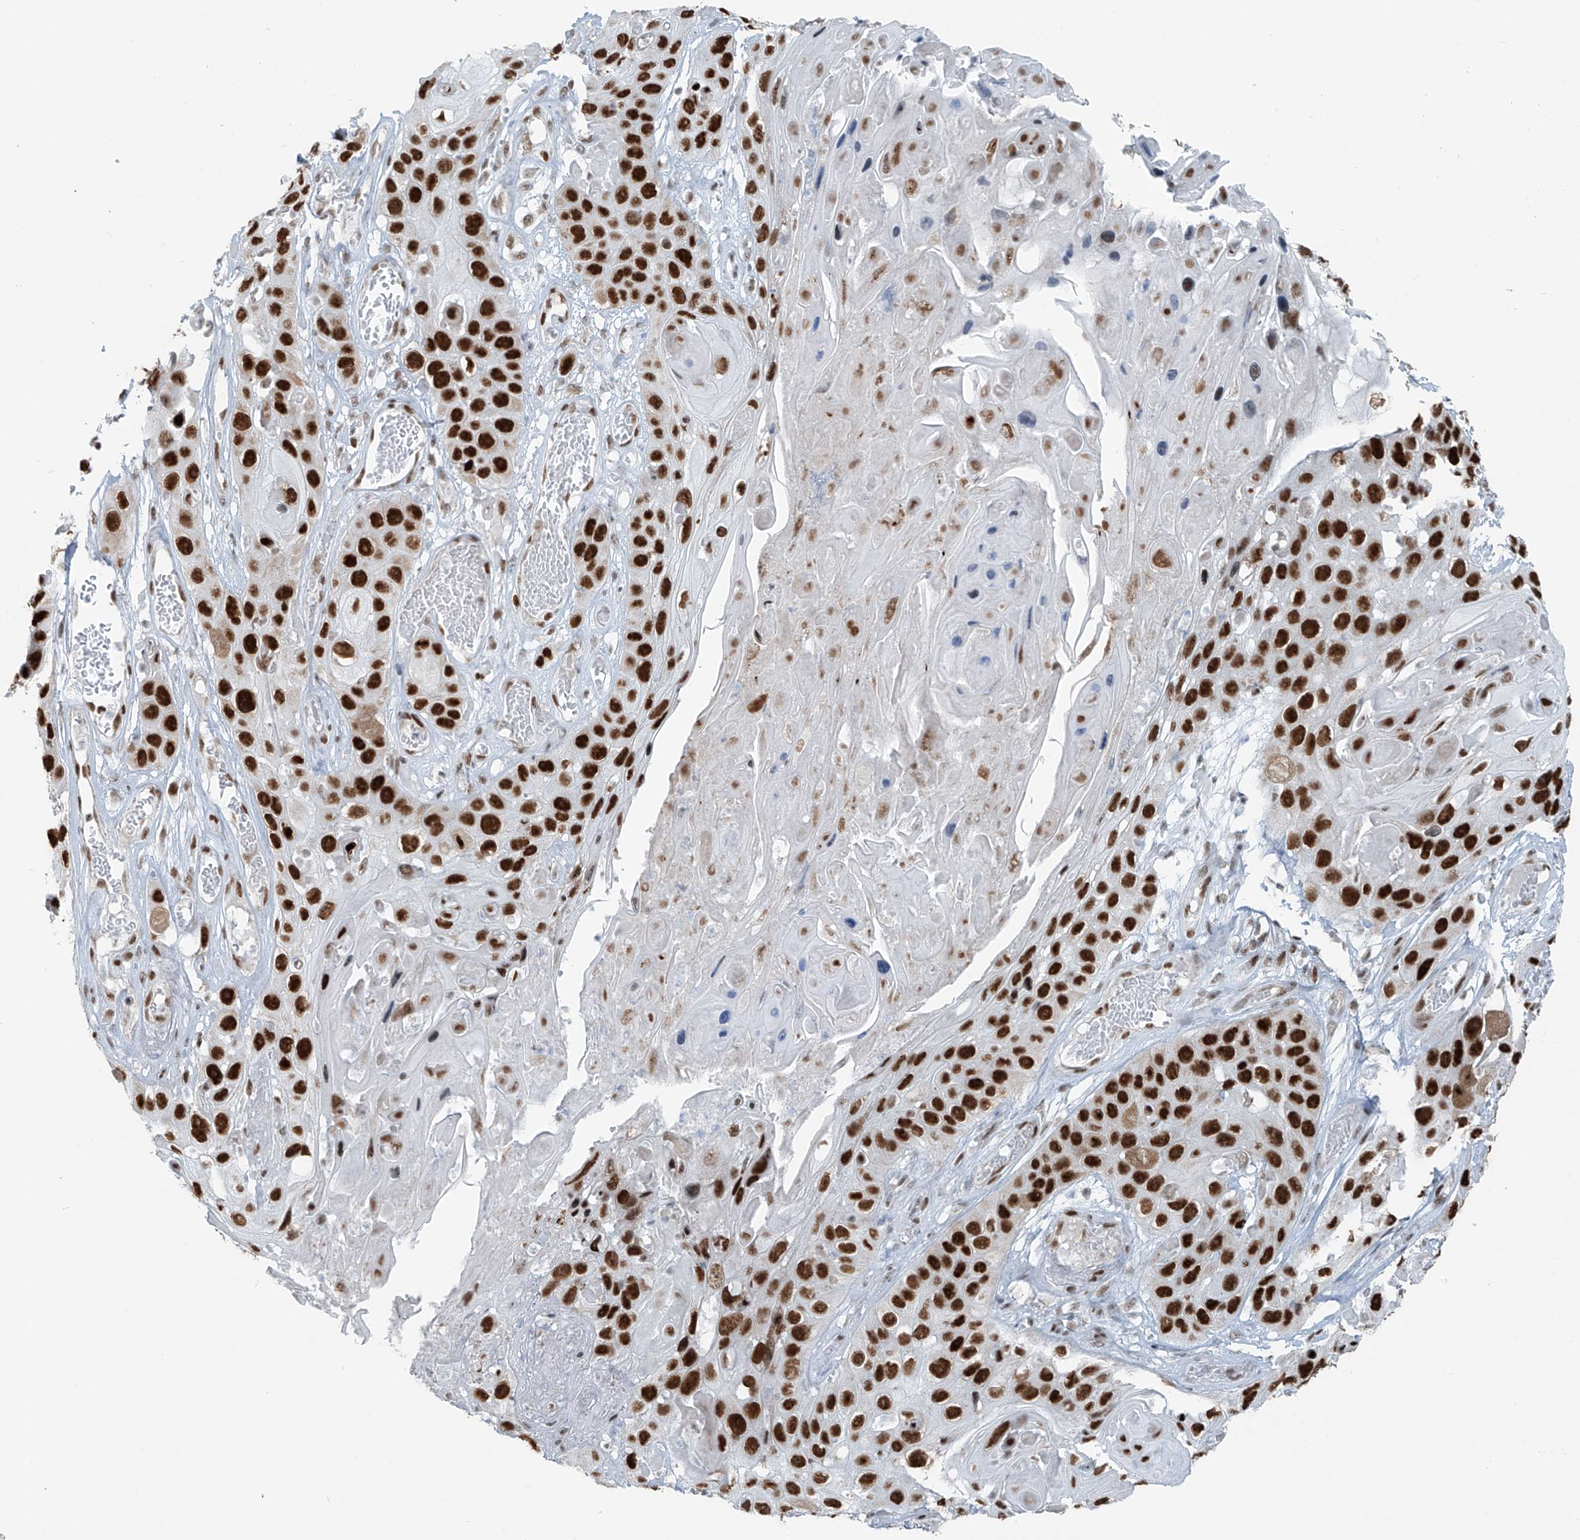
{"staining": {"intensity": "strong", "quantity": ">75%", "location": "nuclear"}, "tissue": "skin cancer", "cell_type": "Tumor cells", "image_type": "cancer", "snomed": [{"axis": "morphology", "description": "Squamous cell carcinoma, NOS"}, {"axis": "topography", "description": "Skin"}], "caption": "Immunohistochemical staining of human skin cancer (squamous cell carcinoma) demonstrates strong nuclear protein staining in approximately >75% of tumor cells. The staining was performed using DAB to visualize the protein expression in brown, while the nuclei were stained in blue with hematoxylin (Magnification: 20x).", "gene": "WRNIP1", "patient": {"sex": "male", "age": 55}}